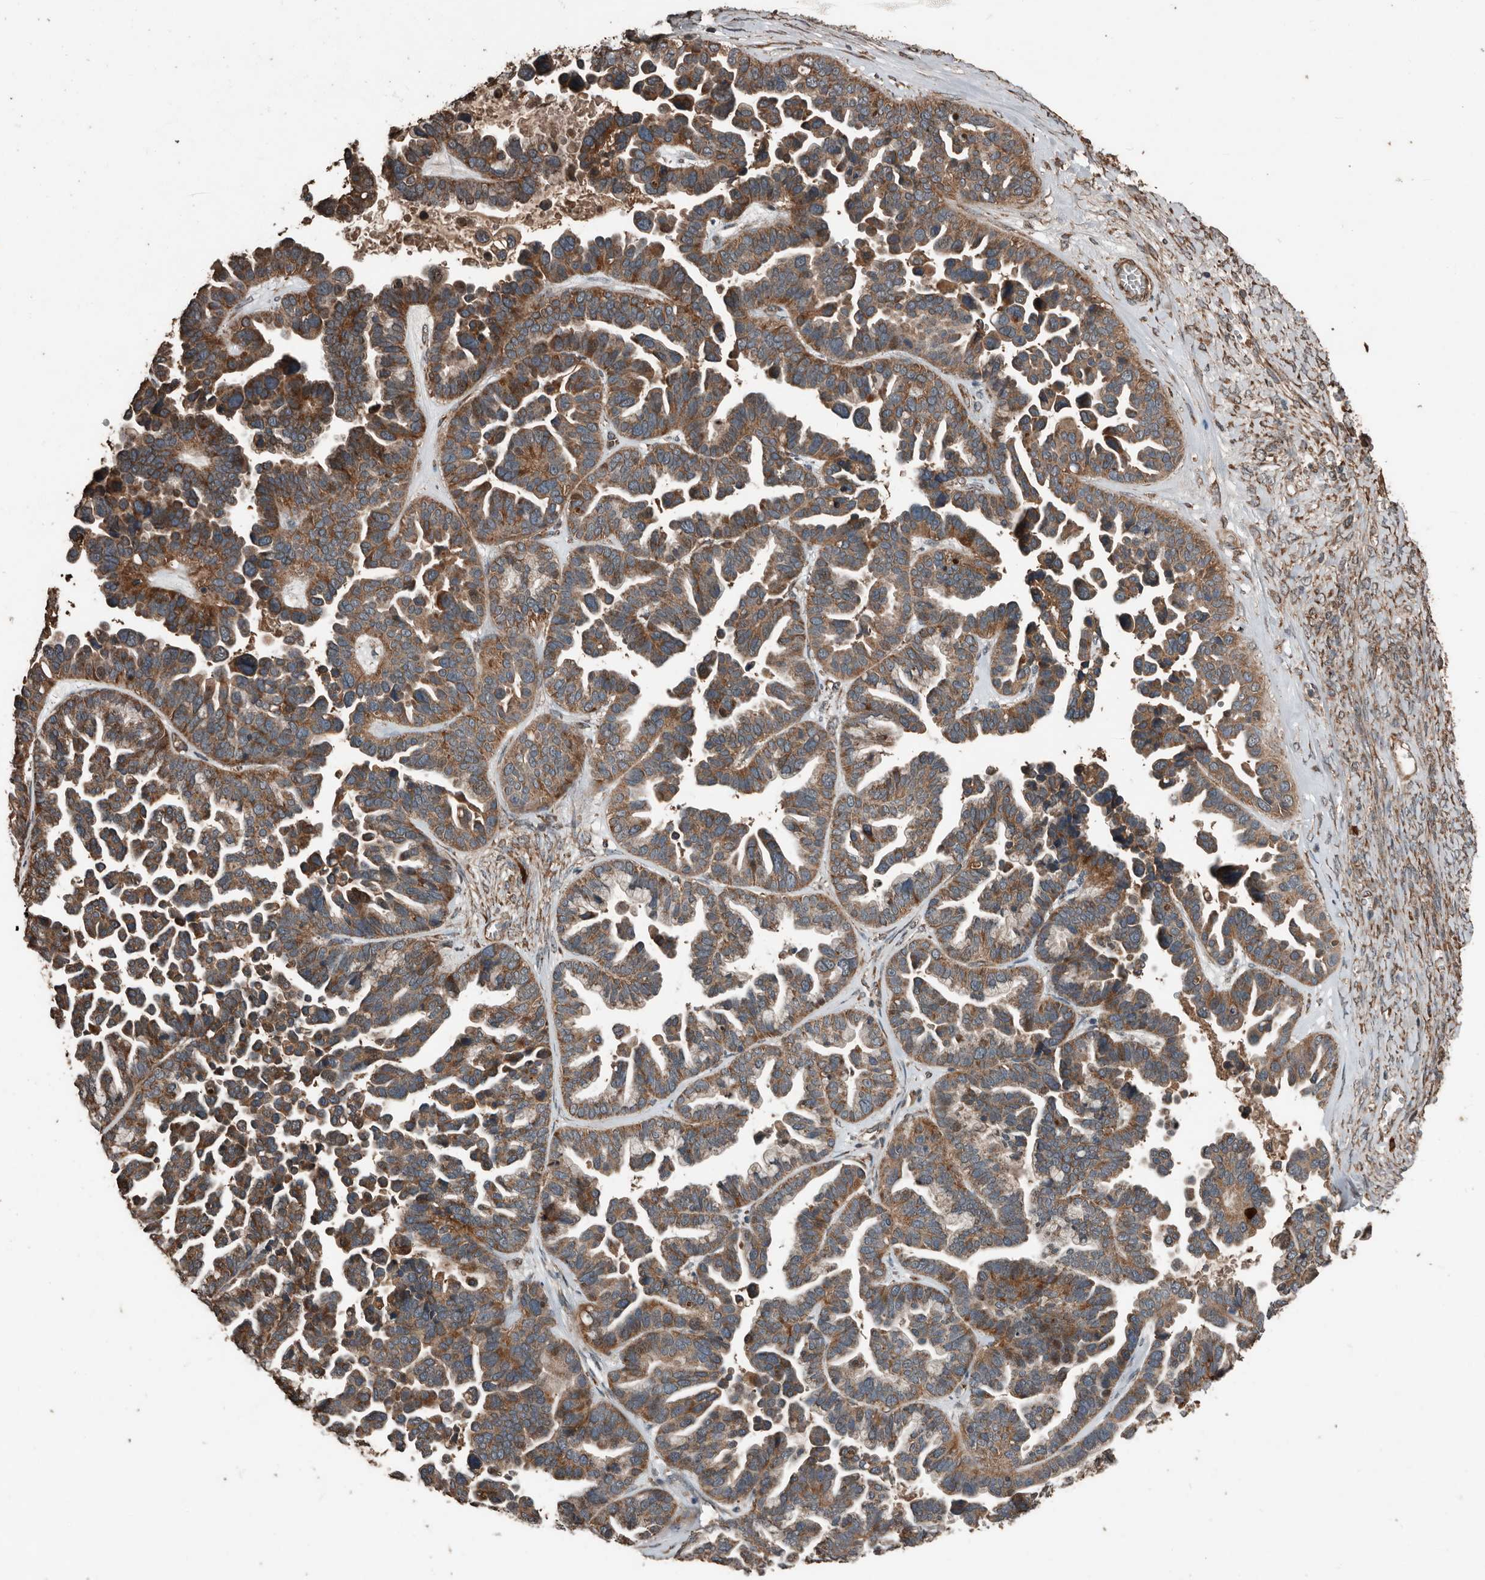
{"staining": {"intensity": "strong", "quantity": "25%-75%", "location": "cytoplasmic/membranous"}, "tissue": "ovarian cancer", "cell_type": "Tumor cells", "image_type": "cancer", "snomed": [{"axis": "morphology", "description": "Cystadenocarcinoma, serous, NOS"}, {"axis": "topography", "description": "Ovary"}], "caption": "Ovarian cancer stained with a protein marker reveals strong staining in tumor cells.", "gene": "RNF207", "patient": {"sex": "female", "age": 56}}